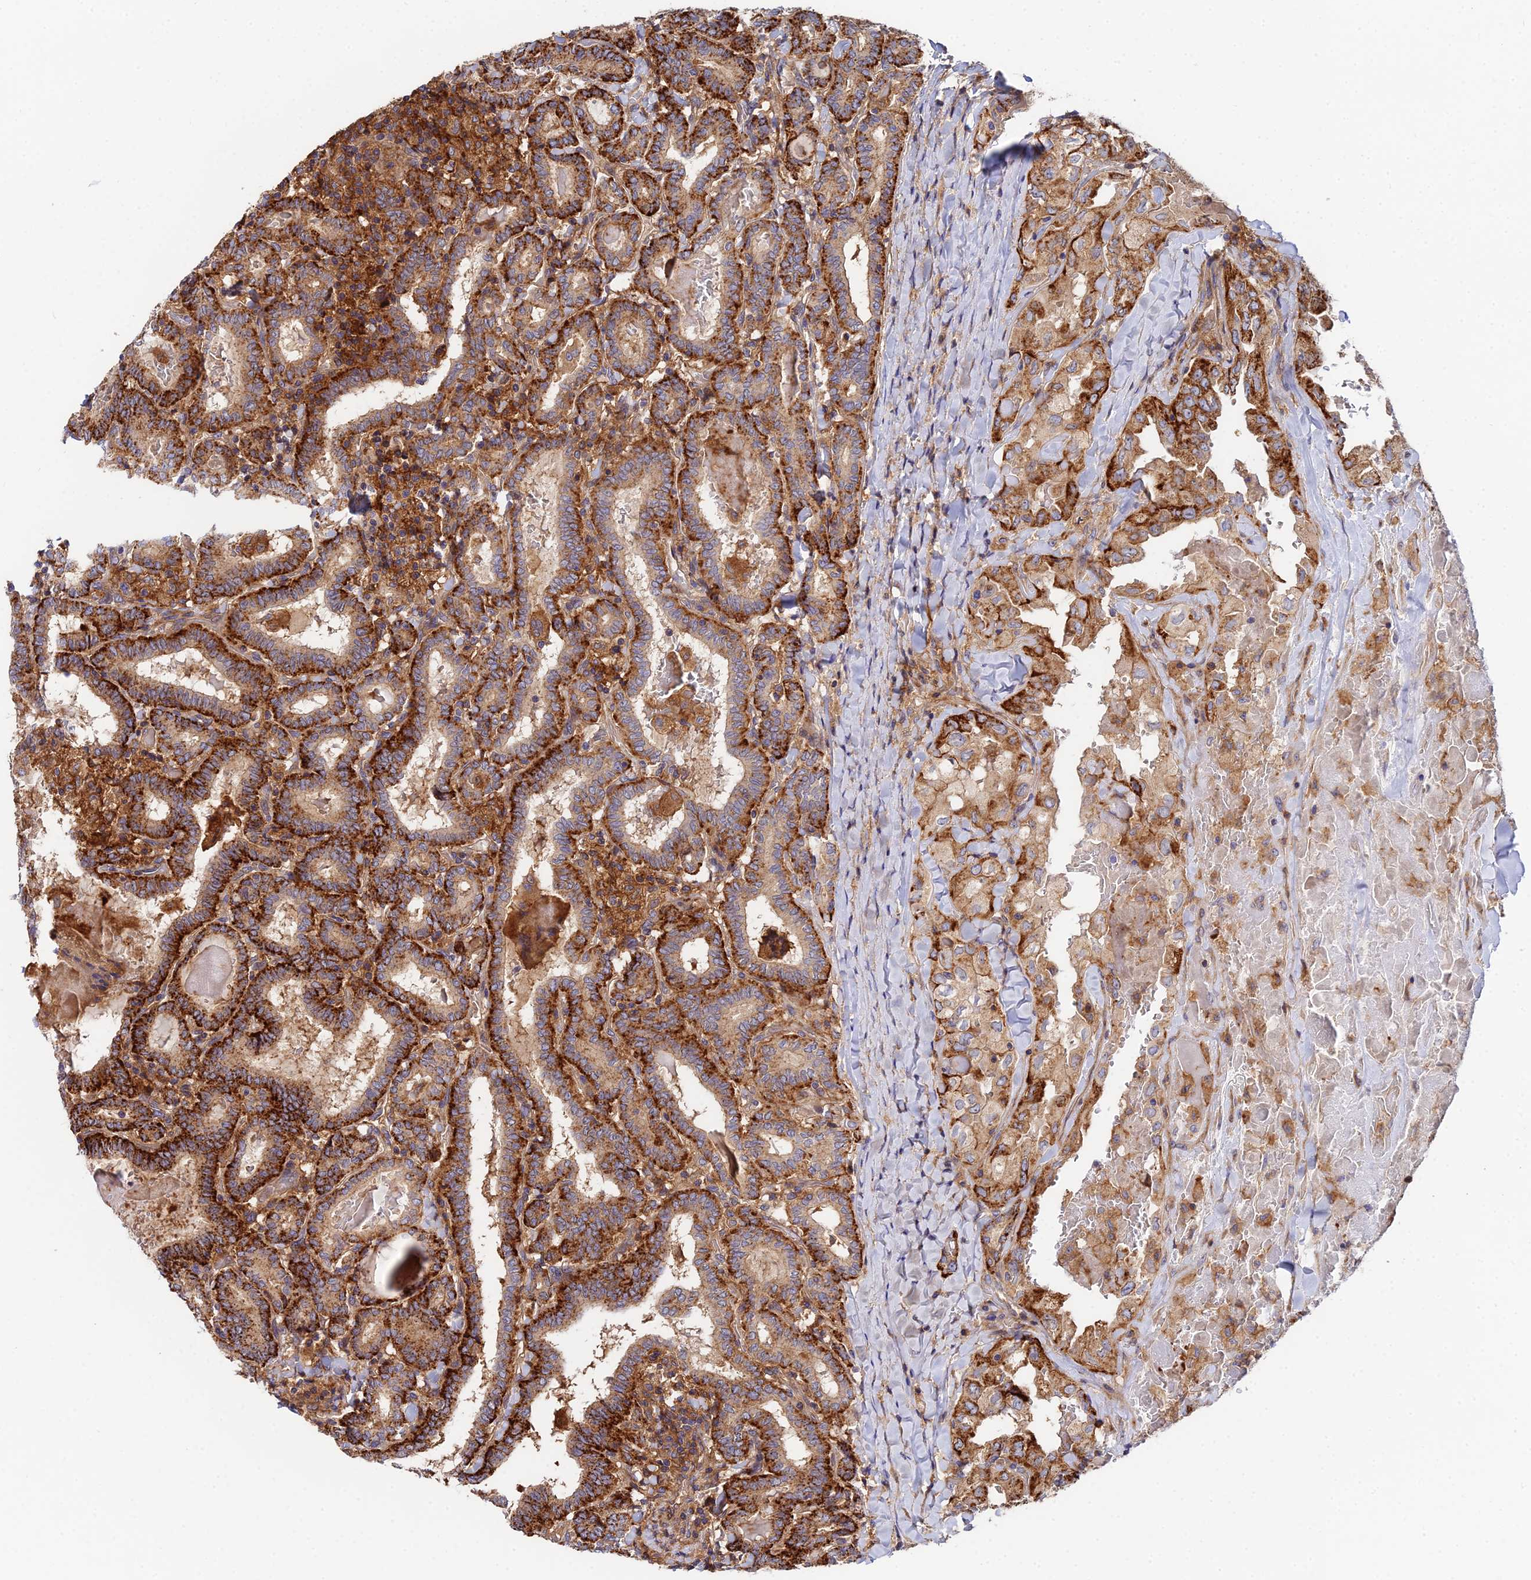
{"staining": {"intensity": "strong", "quantity": ">75%", "location": "cytoplasmic/membranous"}, "tissue": "thyroid cancer", "cell_type": "Tumor cells", "image_type": "cancer", "snomed": [{"axis": "morphology", "description": "Papillary adenocarcinoma, NOS"}, {"axis": "topography", "description": "Thyroid gland"}], "caption": "Thyroid papillary adenocarcinoma stained with DAB (3,3'-diaminobenzidine) IHC shows high levels of strong cytoplasmic/membranous expression in approximately >75% of tumor cells.", "gene": "GNG5B", "patient": {"sex": "female", "age": 72}}